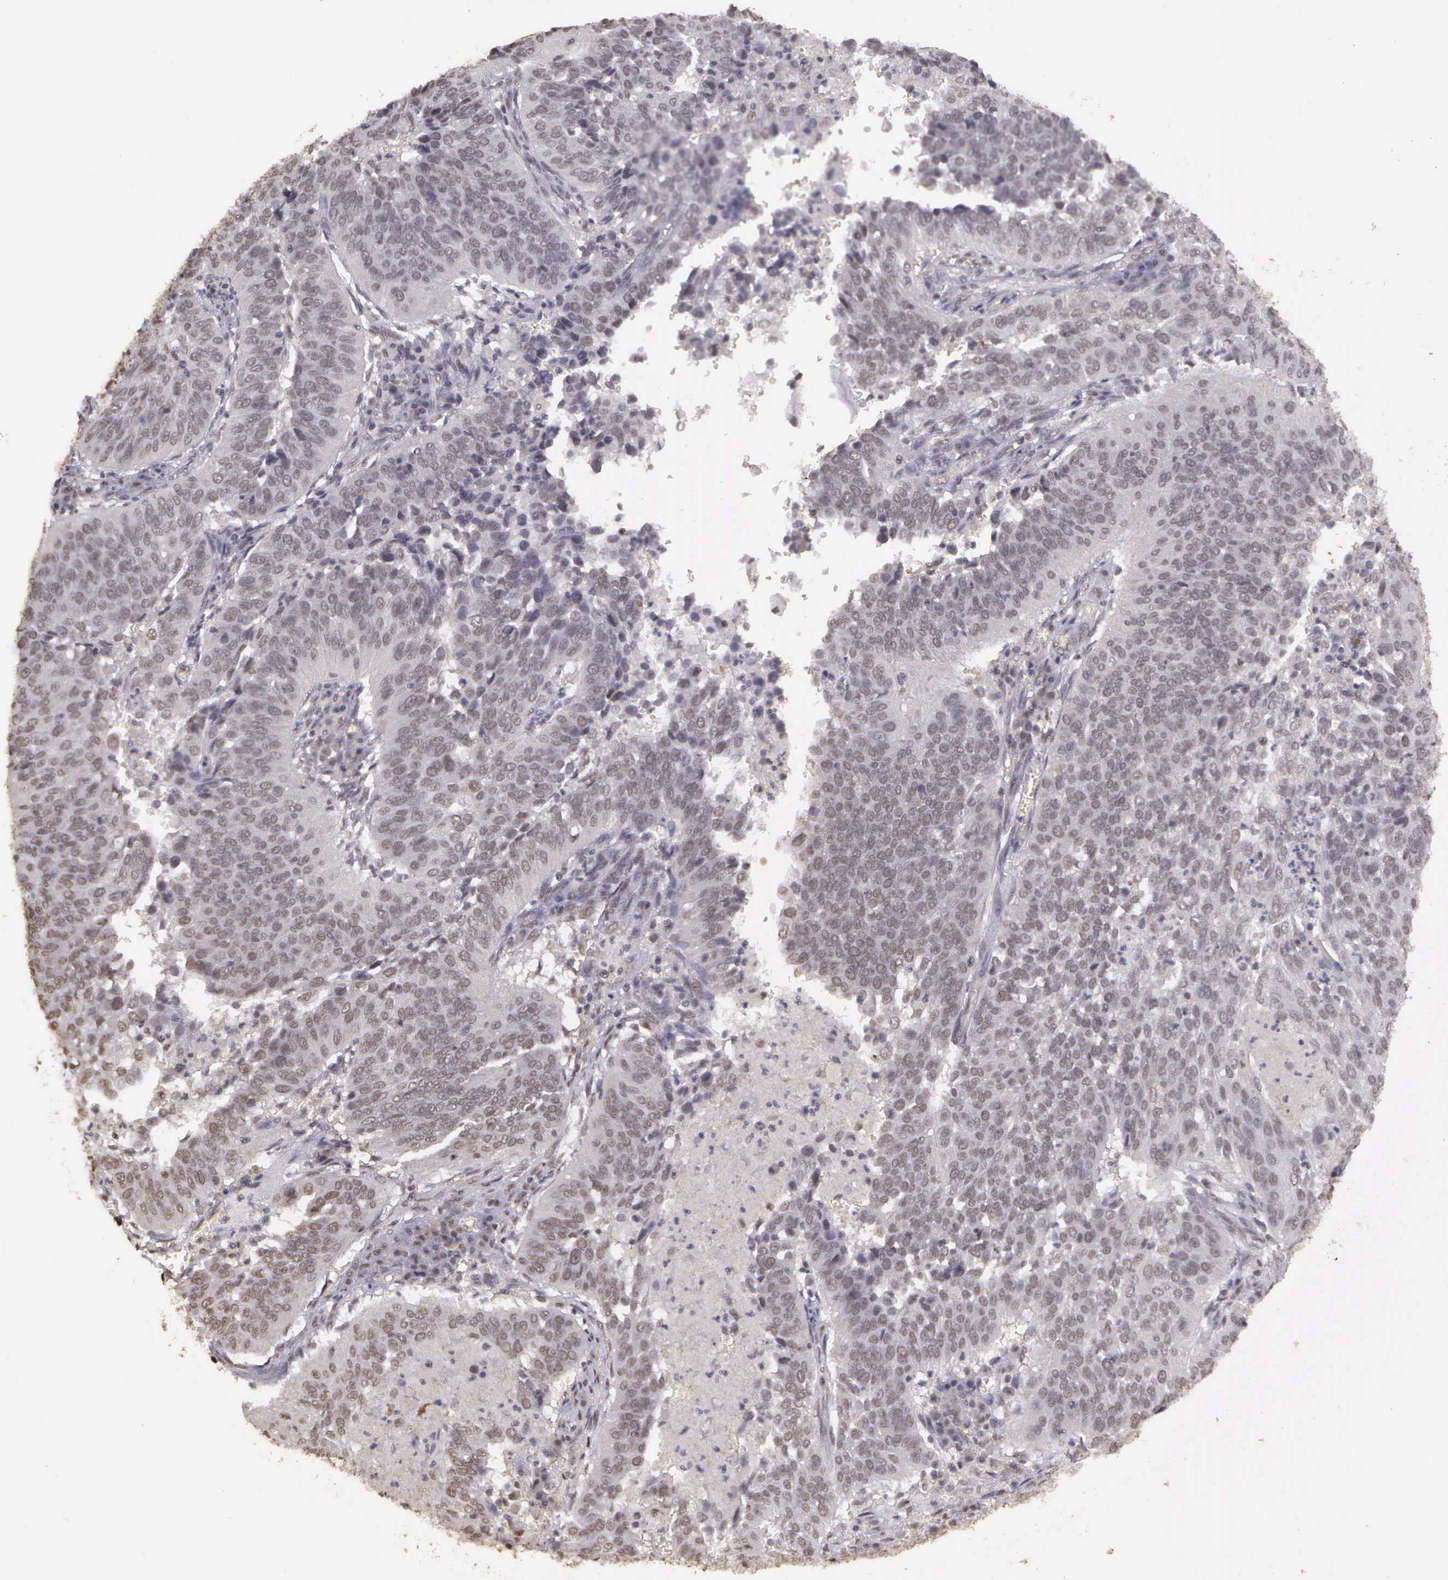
{"staining": {"intensity": "negative", "quantity": "none", "location": "none"}, "tissue": "cervical cancer", "cell_type": "Tumor cells", "image_type": "cancer", "snomed": [{"axis": "morphology", "description": "Squamous cell carcinoma, NOS"}, {"axis": "topography", "description": "Cervix"}], "caption": "Tumor cells are negative for protein expression in human squamous cell carcinoma (cervical).", "gene": "ARMCX5", "patient": {"sex": "female", "age": 39}}